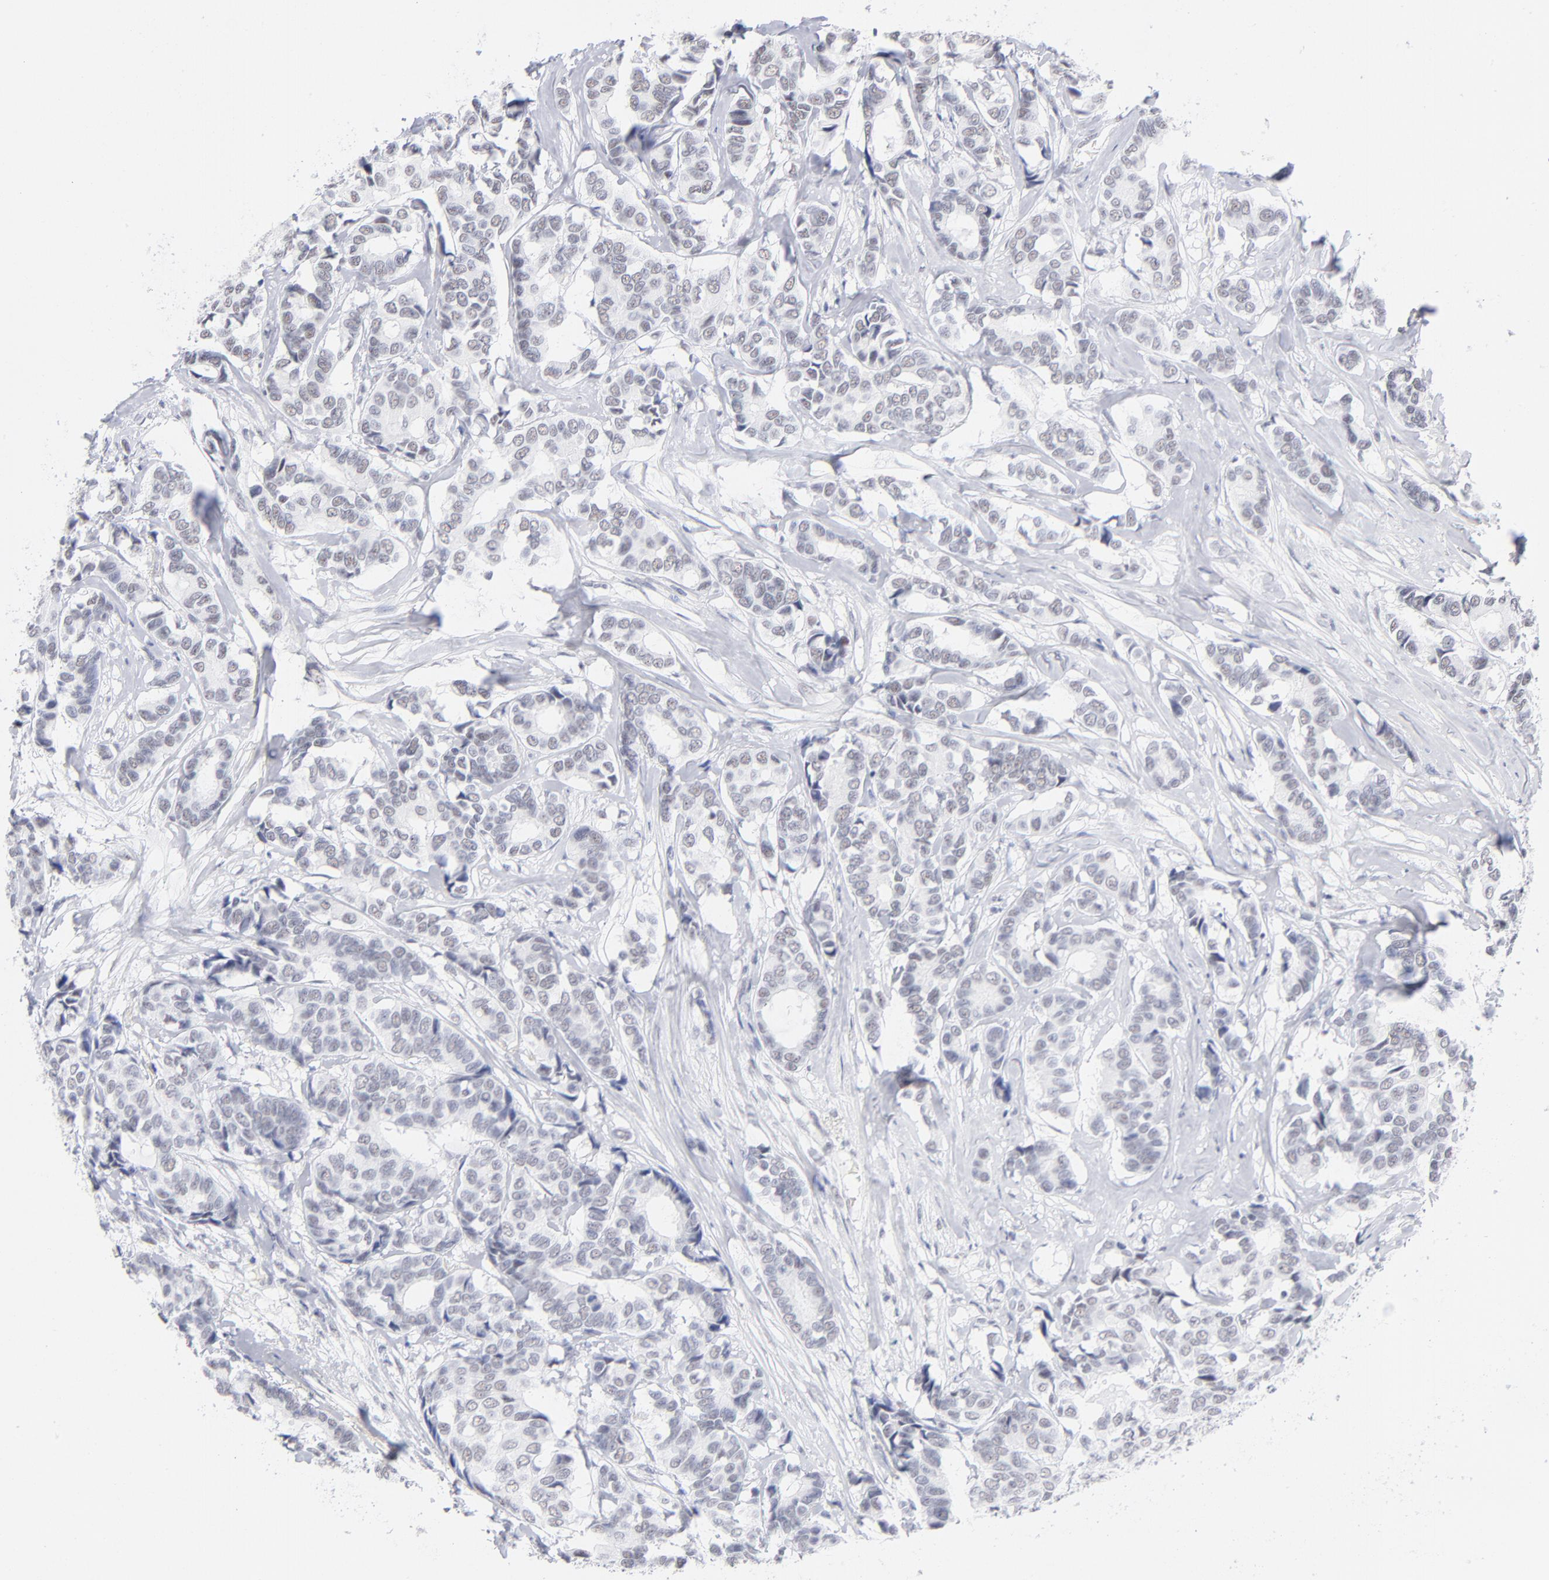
{"staining": {"intensity": "weak", "quantity": "<25%", "location": "nuclear"}, "tissue": "breast cancer", "cell_type": "Tumor cells", "image_type": "cancer", "snomed": [{"axis": "morphology", "description": "Duct carcinoma"}, {"axis": "topography", "description": "Breast"}], "caption": "IHC photomicrograph of breast cancer stained for a protein (brown), which displays no expression in tumor cells. (Brightfield microscopy of DAB IHC at high magnification).", "gene": "SNRPB", "patient": {"sex": "female", "age": 87}}